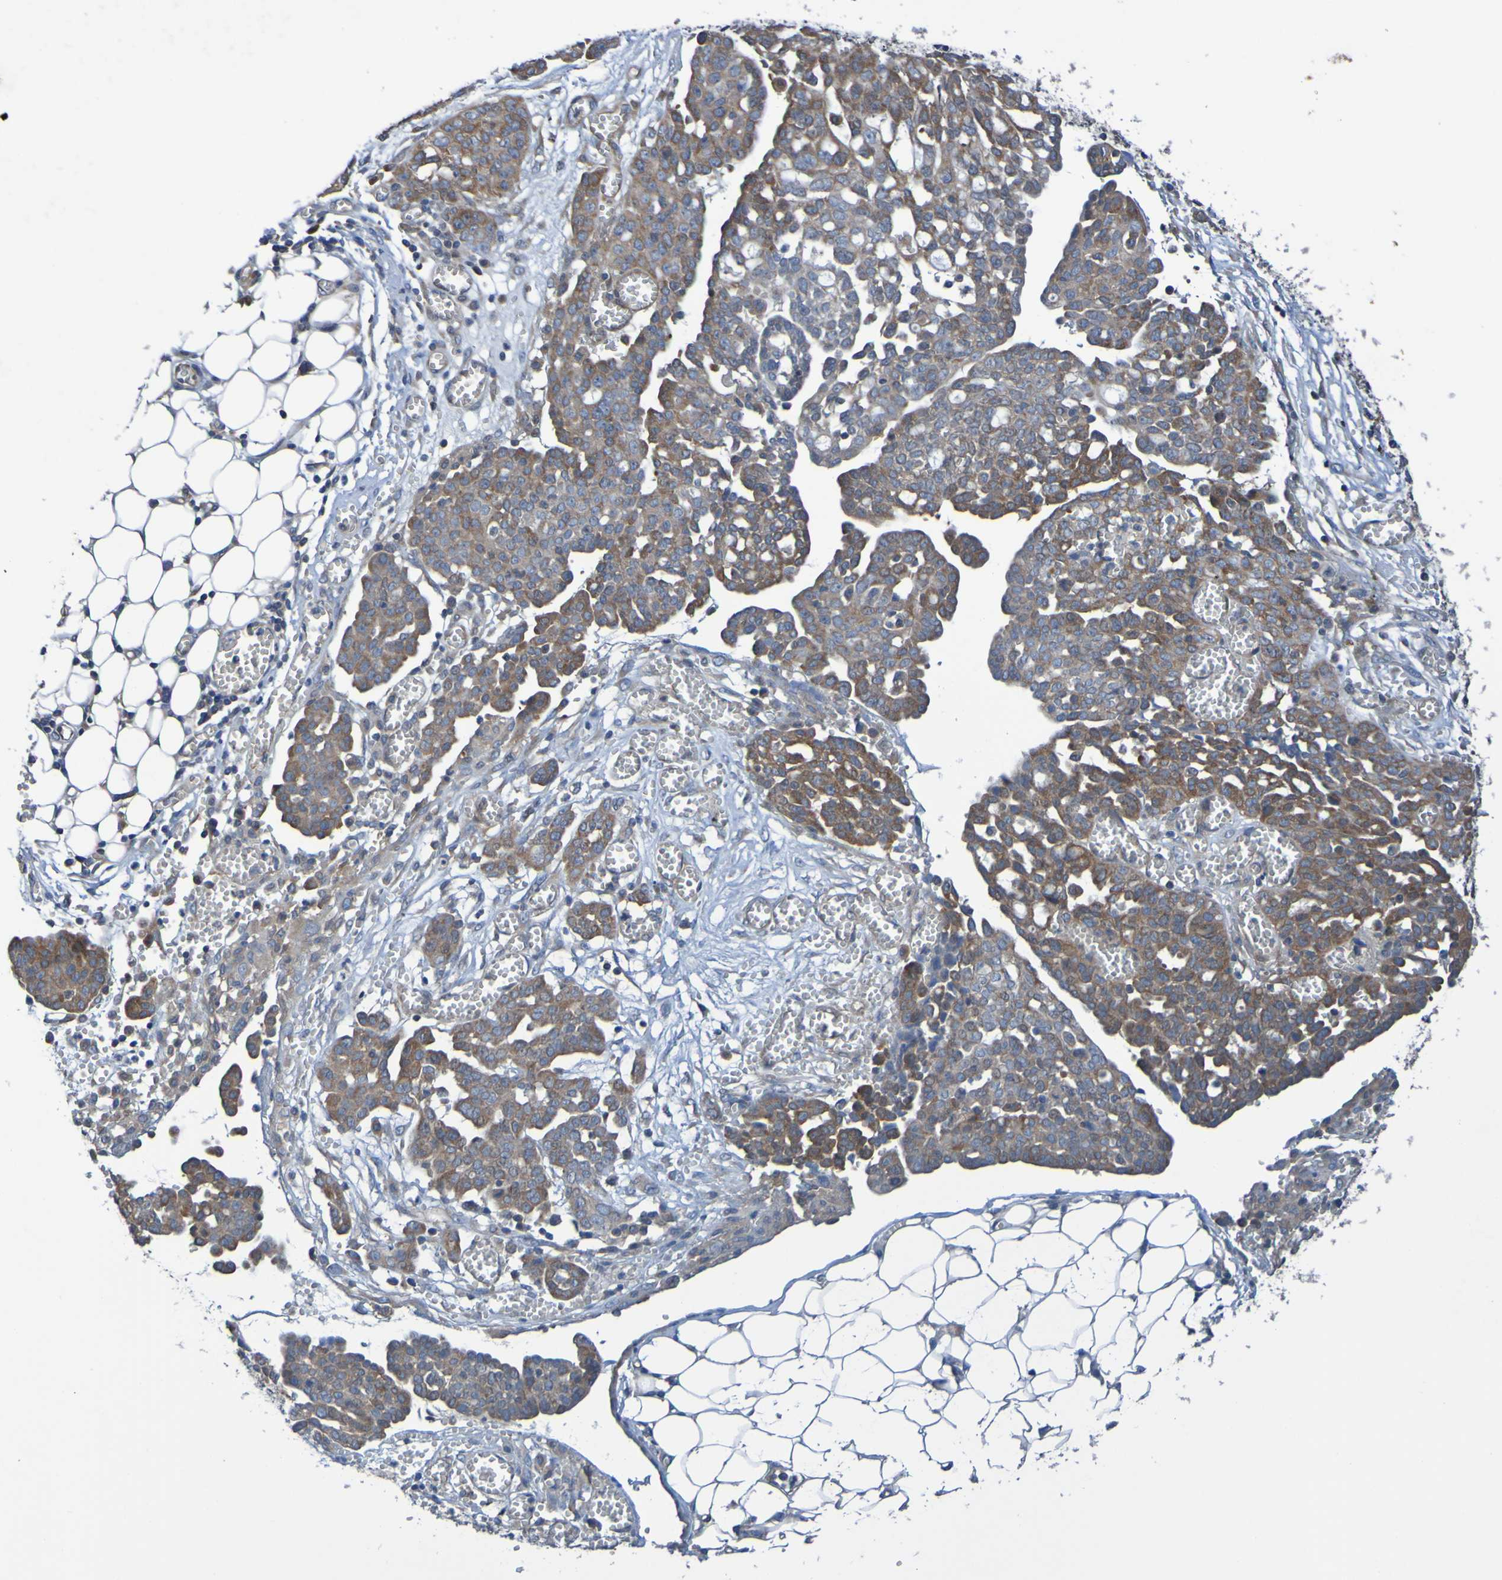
{"staining": {"intensity": "moderate", "quantity": ">75%", "location": "cytoplasmic/membranous"}, "tissue": "ovarian cancer", "cell_type": "Tumor cells", "image_type": "cancer", "snomed": [{"axis": "morphology", "description": "Cystadenocarcinoma, serous, NOS"}, {"axis": "topography", "description": "Soft tissue"}, {"axis": "topography", "description": "Ovary"}], "caption": "DAB (3,3'-diaminobenzidine) immunohistochemical staining of serous cystadenocarcinoma (ovarian) demonstrates moderate cytoplasmic/membranous protein expression in about >75% of tumor cells.", "gene": "SDK1", "patient": {"sex": "female", "age": 57}}